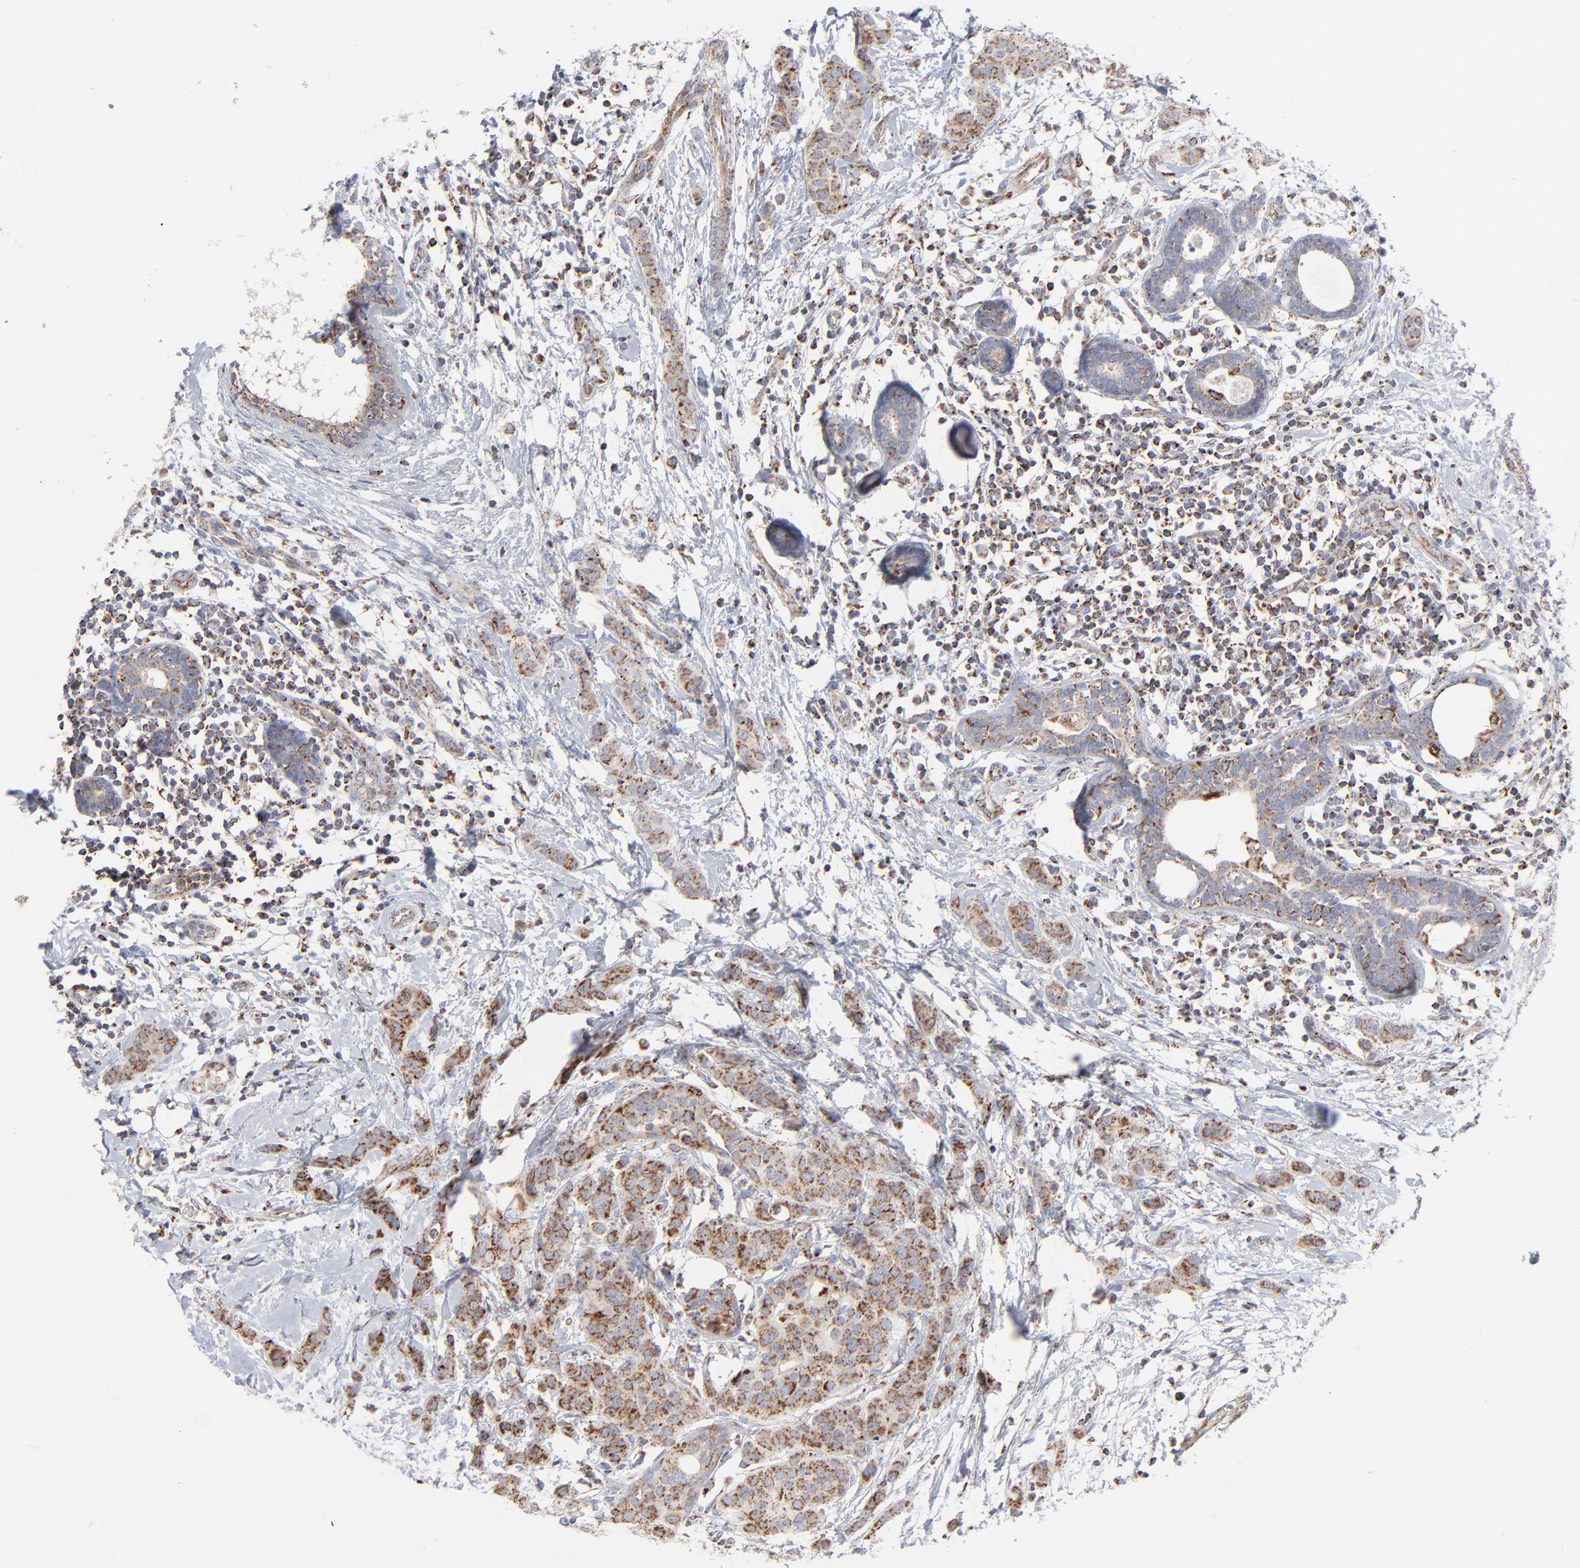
{"staining": {"intensity": "moderate", "quantity": ">75%", "location": "cytoplasmic/membranous"}, "tissue": "breast cancer", "cell_type": "Tumor cells", "image_type": "cancer", "snomed": [{"axis": "morphology", "description": "Duct carcinoma"}, {"axis": "topography", "description": "Breast"}], "caption": "IHC (DAB (3,3'-diaminobenzidine)) staining of human breast cancer (intraductal carcinoma) displays moderate cytoplasmic/membranous protein staining in about >75% of tumor cells.", "gene": "ASB3", "patient": {"sex": "female", "age": 40}}